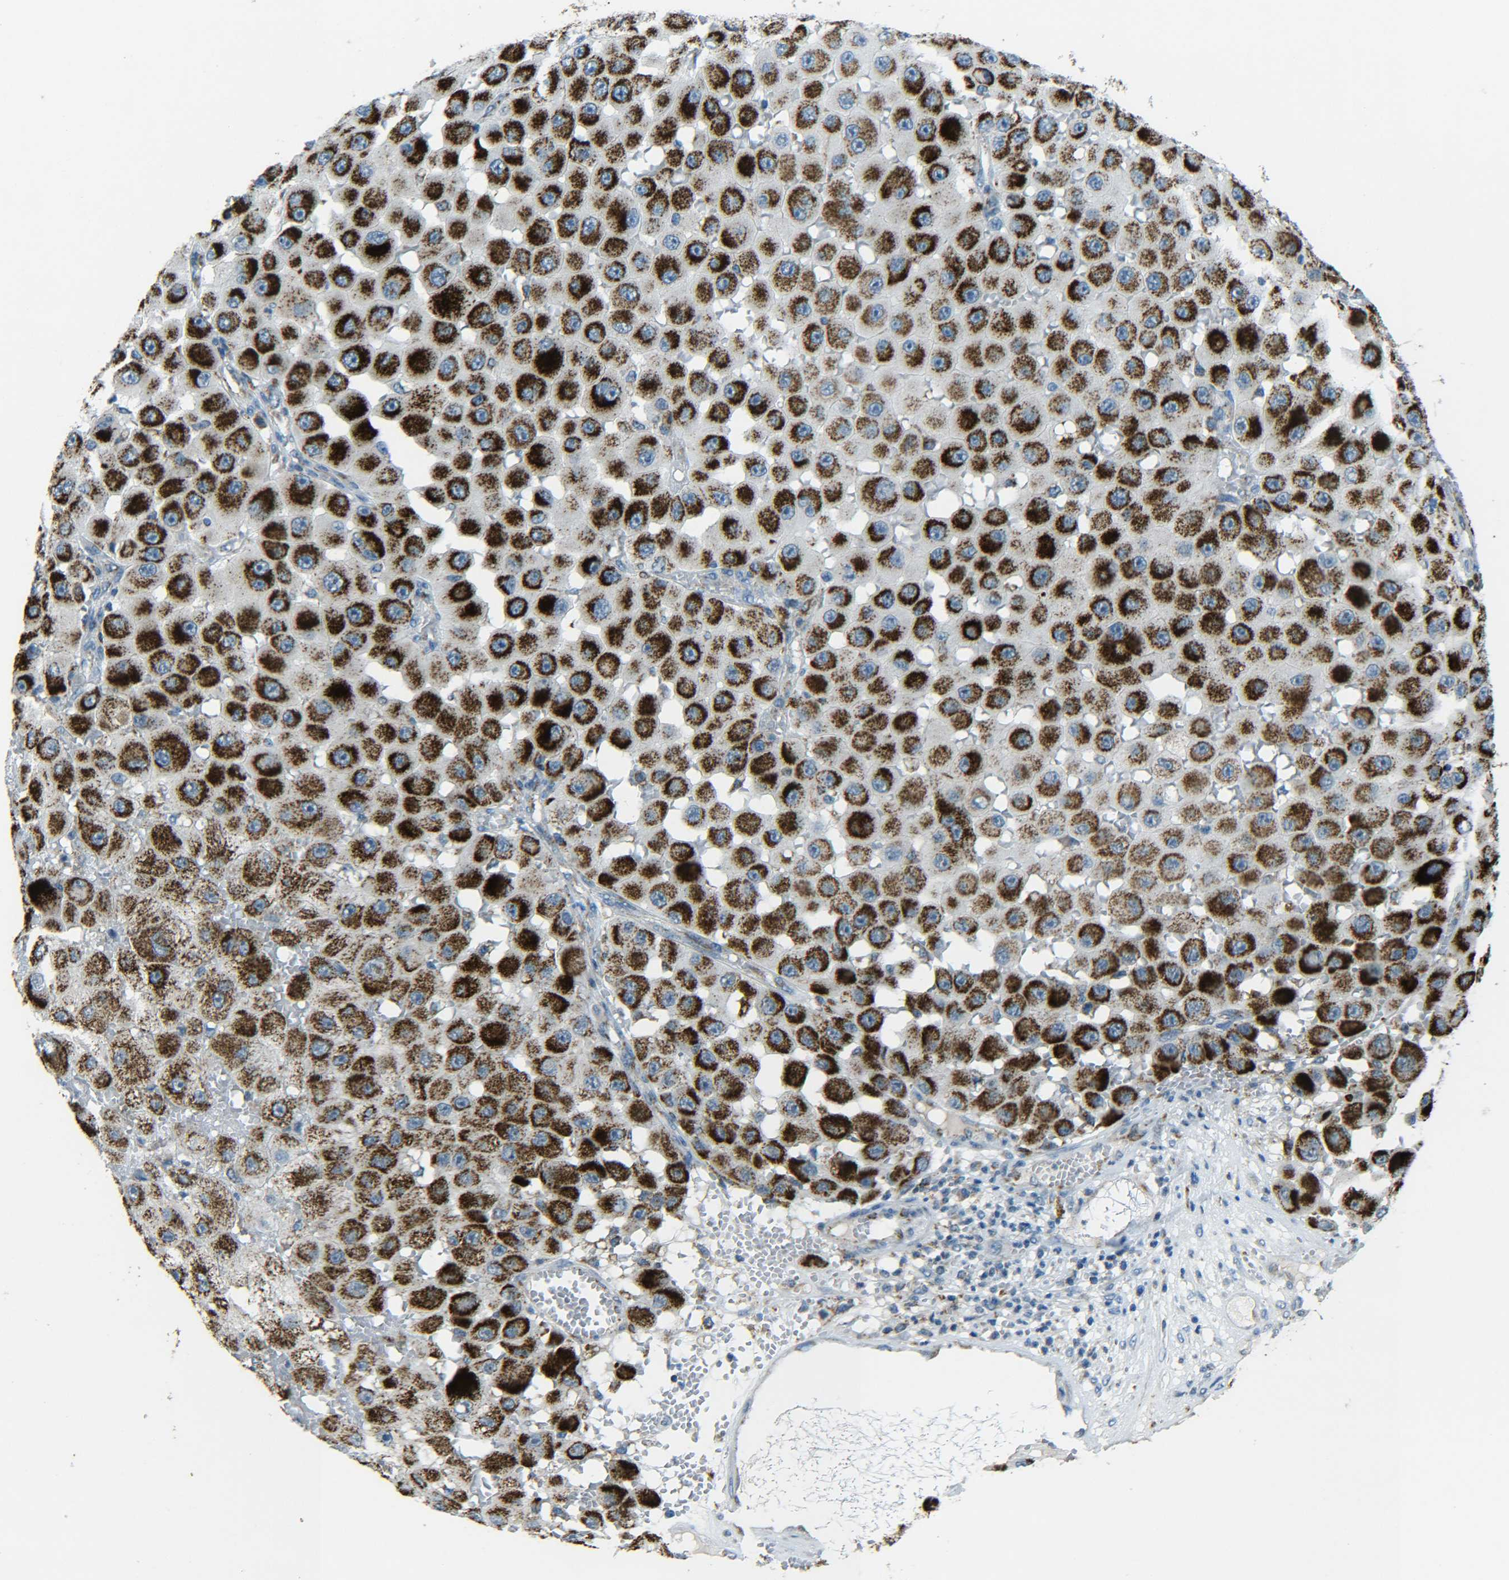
{"staining": {"intensity": "strong", "quantity": ">75%", "location": "cytoplasmic/membranous"}, "tissue": "melanoma", "cell_type": "Tumor cells", "image_type": "cancer", "snomed": [{"axis": "morphology", "description": "Malignant melanoma, NOS"}, {"axis": "topography", "description": "Skin"}], "caption": "Approximately >75% of tumor cells in malignant melanoma show strong cytoplasmic/membranous protein positivity as visualized by brown immunohistochemical staining.", "gene": "CYB5R1", "patient": {"sex": "female", "age": 81}}